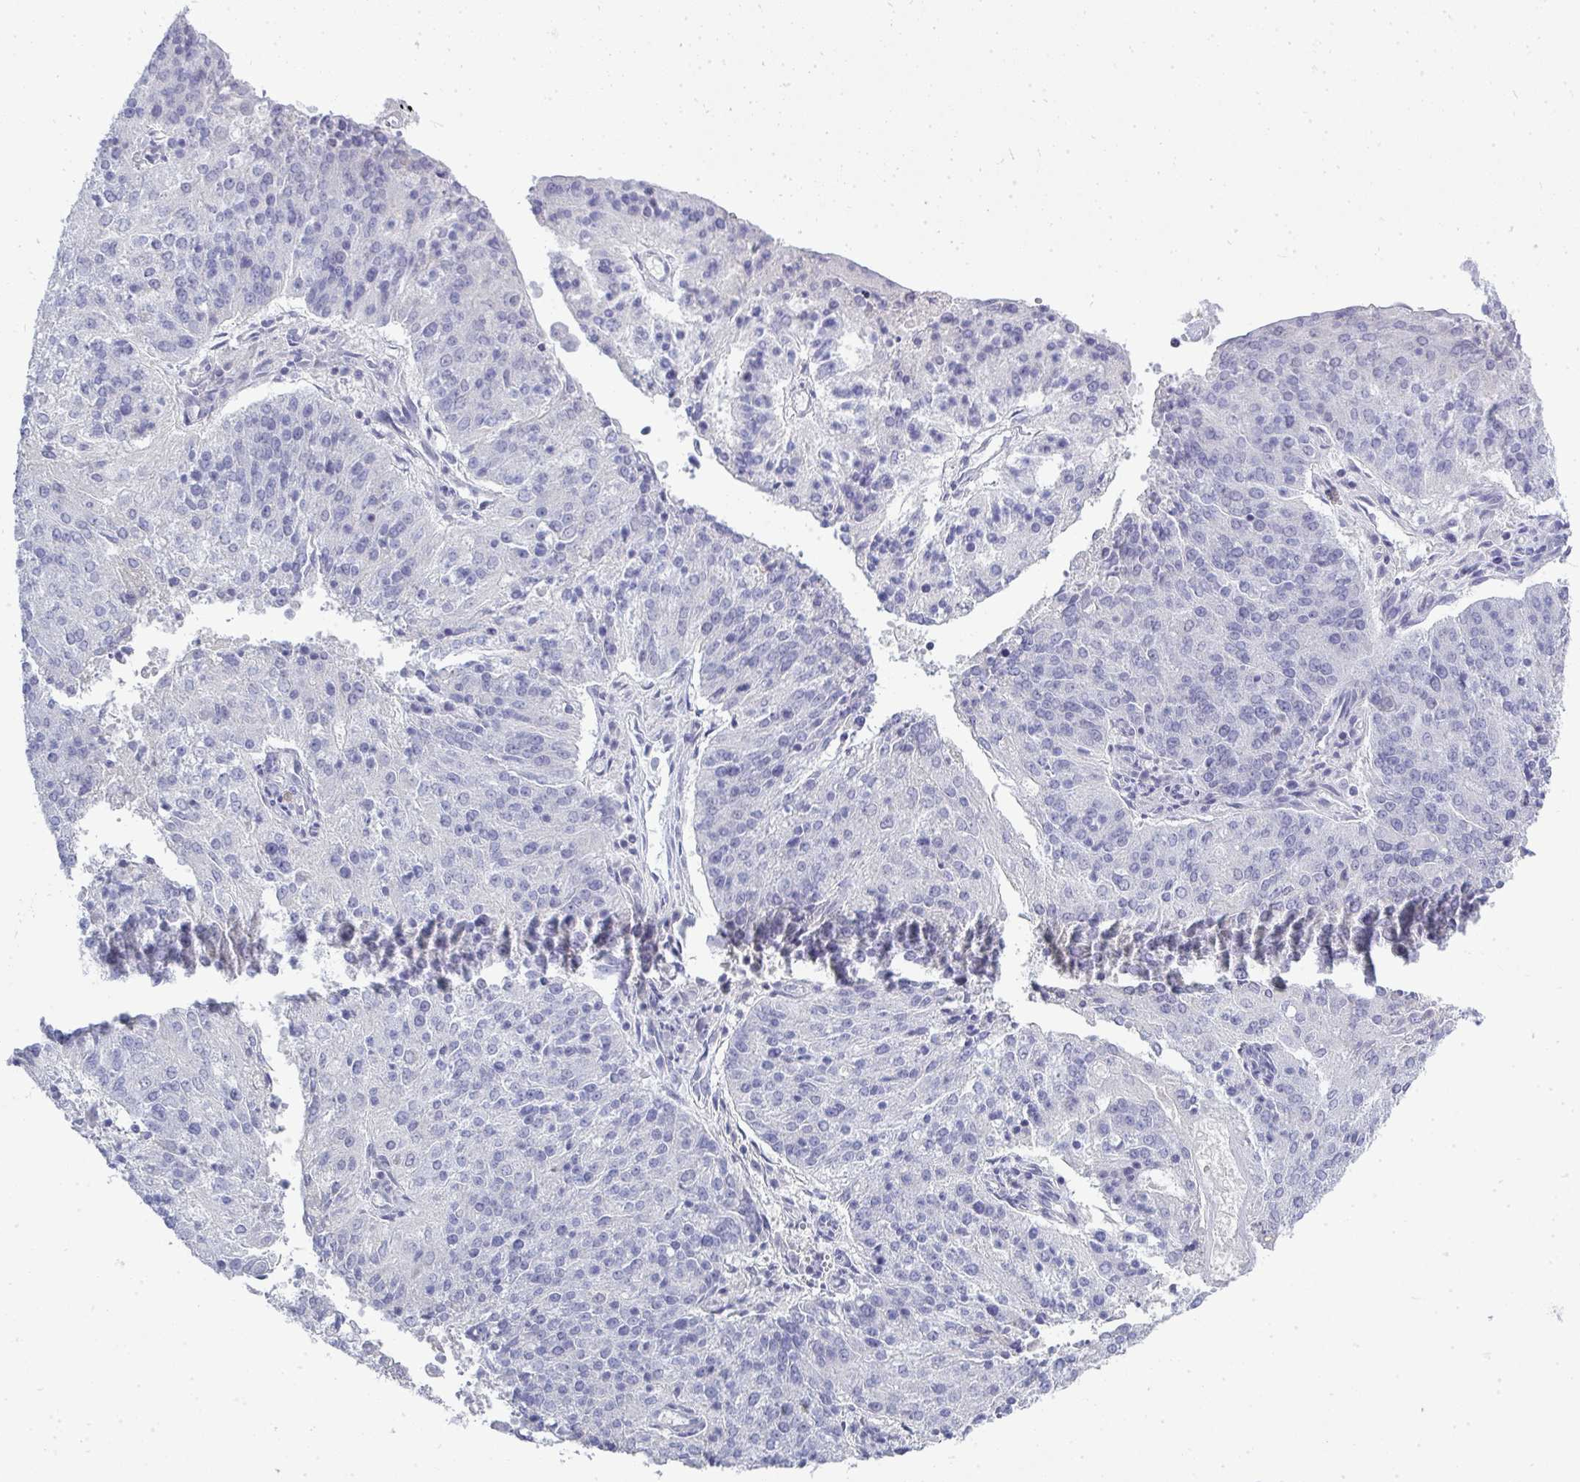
{"staining": {"intensity": "negative", "quantity": "none", "location": "none"}, "tissue": "endometrial cancer", "cell_type": "Tumor cells", "image_type": "cancer", "snomed": [{"axis": "morphology", "description": "Adenocarcinoma, NOS"}, {"axis": "topography", "description": "Endometrium"}], "caption": "Tumor cells show no significant staining in endometrial cancer (adenocarcinoma).", "gene": "TMEM82", "patient": {"sex": "female", "age": 82}}